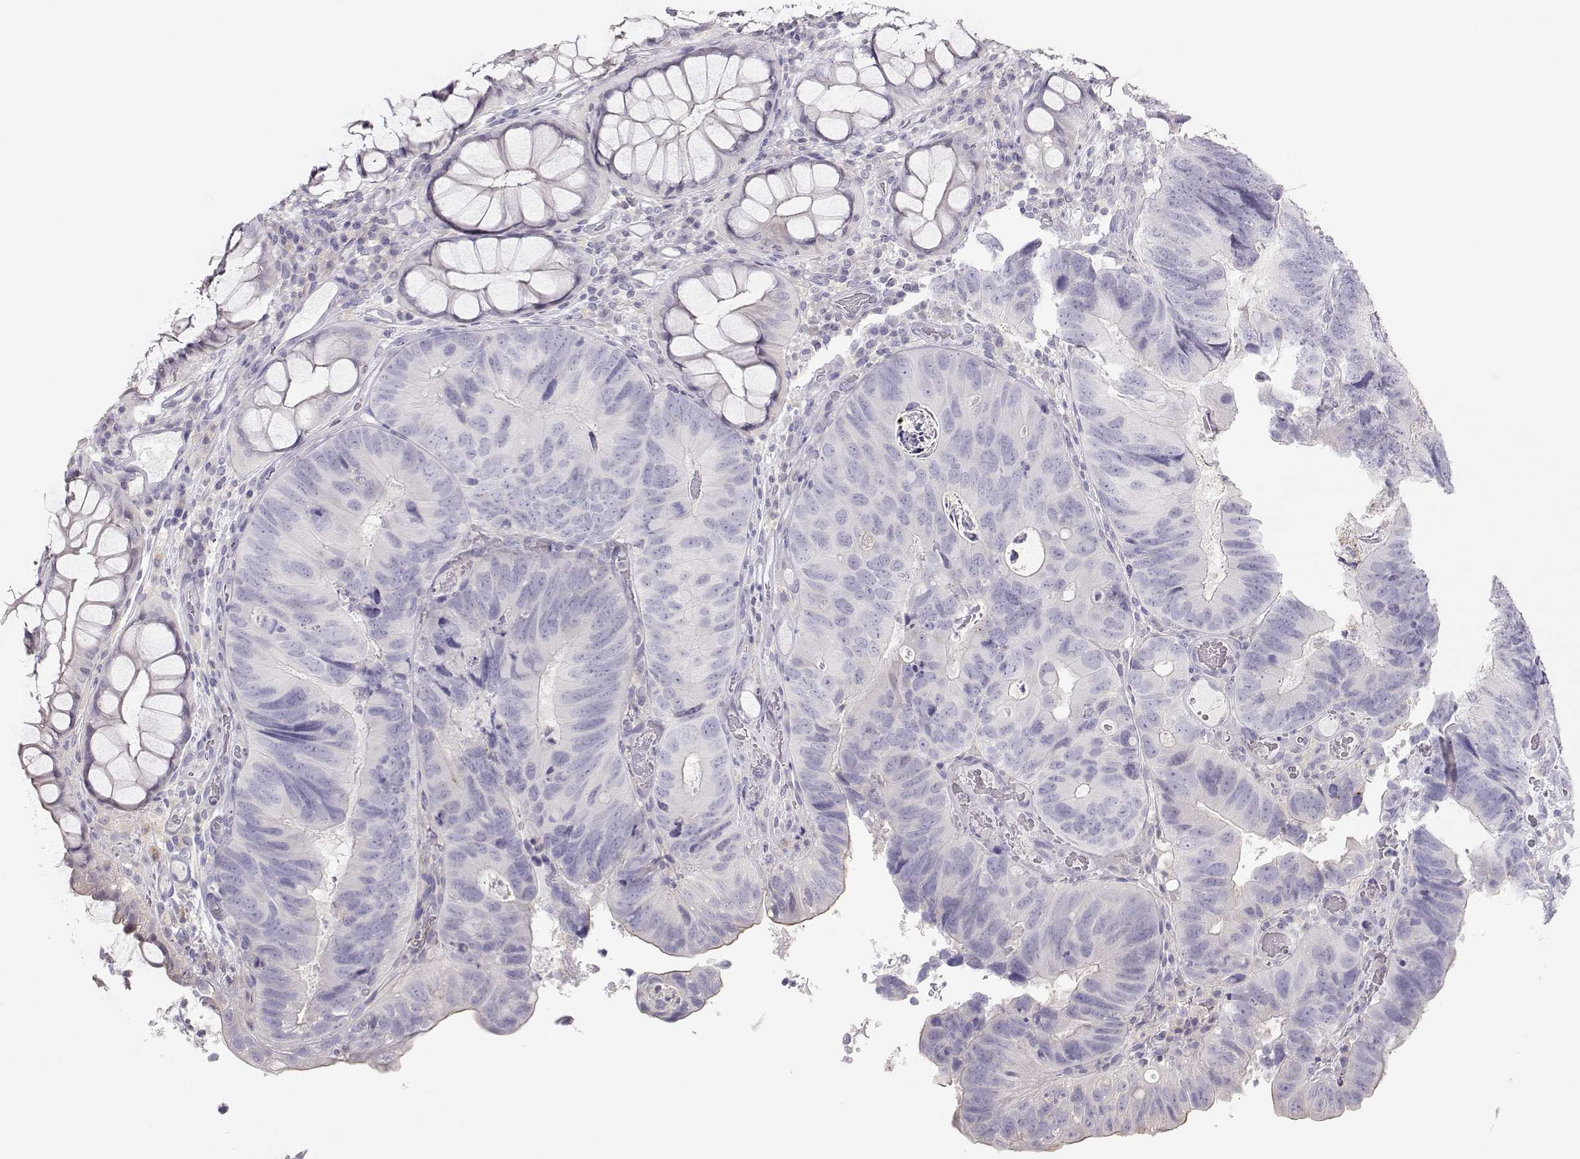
{"staining": {"intensity": "negative", "quantity": "none", "location": "none"}, "tissue": "colorectal cancer", "cell_type": "Tumor cells", "image_type": "cancer", "snomed": [{"axis": "morphology", "description": "Adenocarcinoma, NOS"}, {"axis": "topography", "description": "Colon"}], "caption": "The micrograph displays no significant positivity in tumor cells of colorectal cancer.", "gene": "LEPR", "patient": {"sex": "female", "age": 67}}